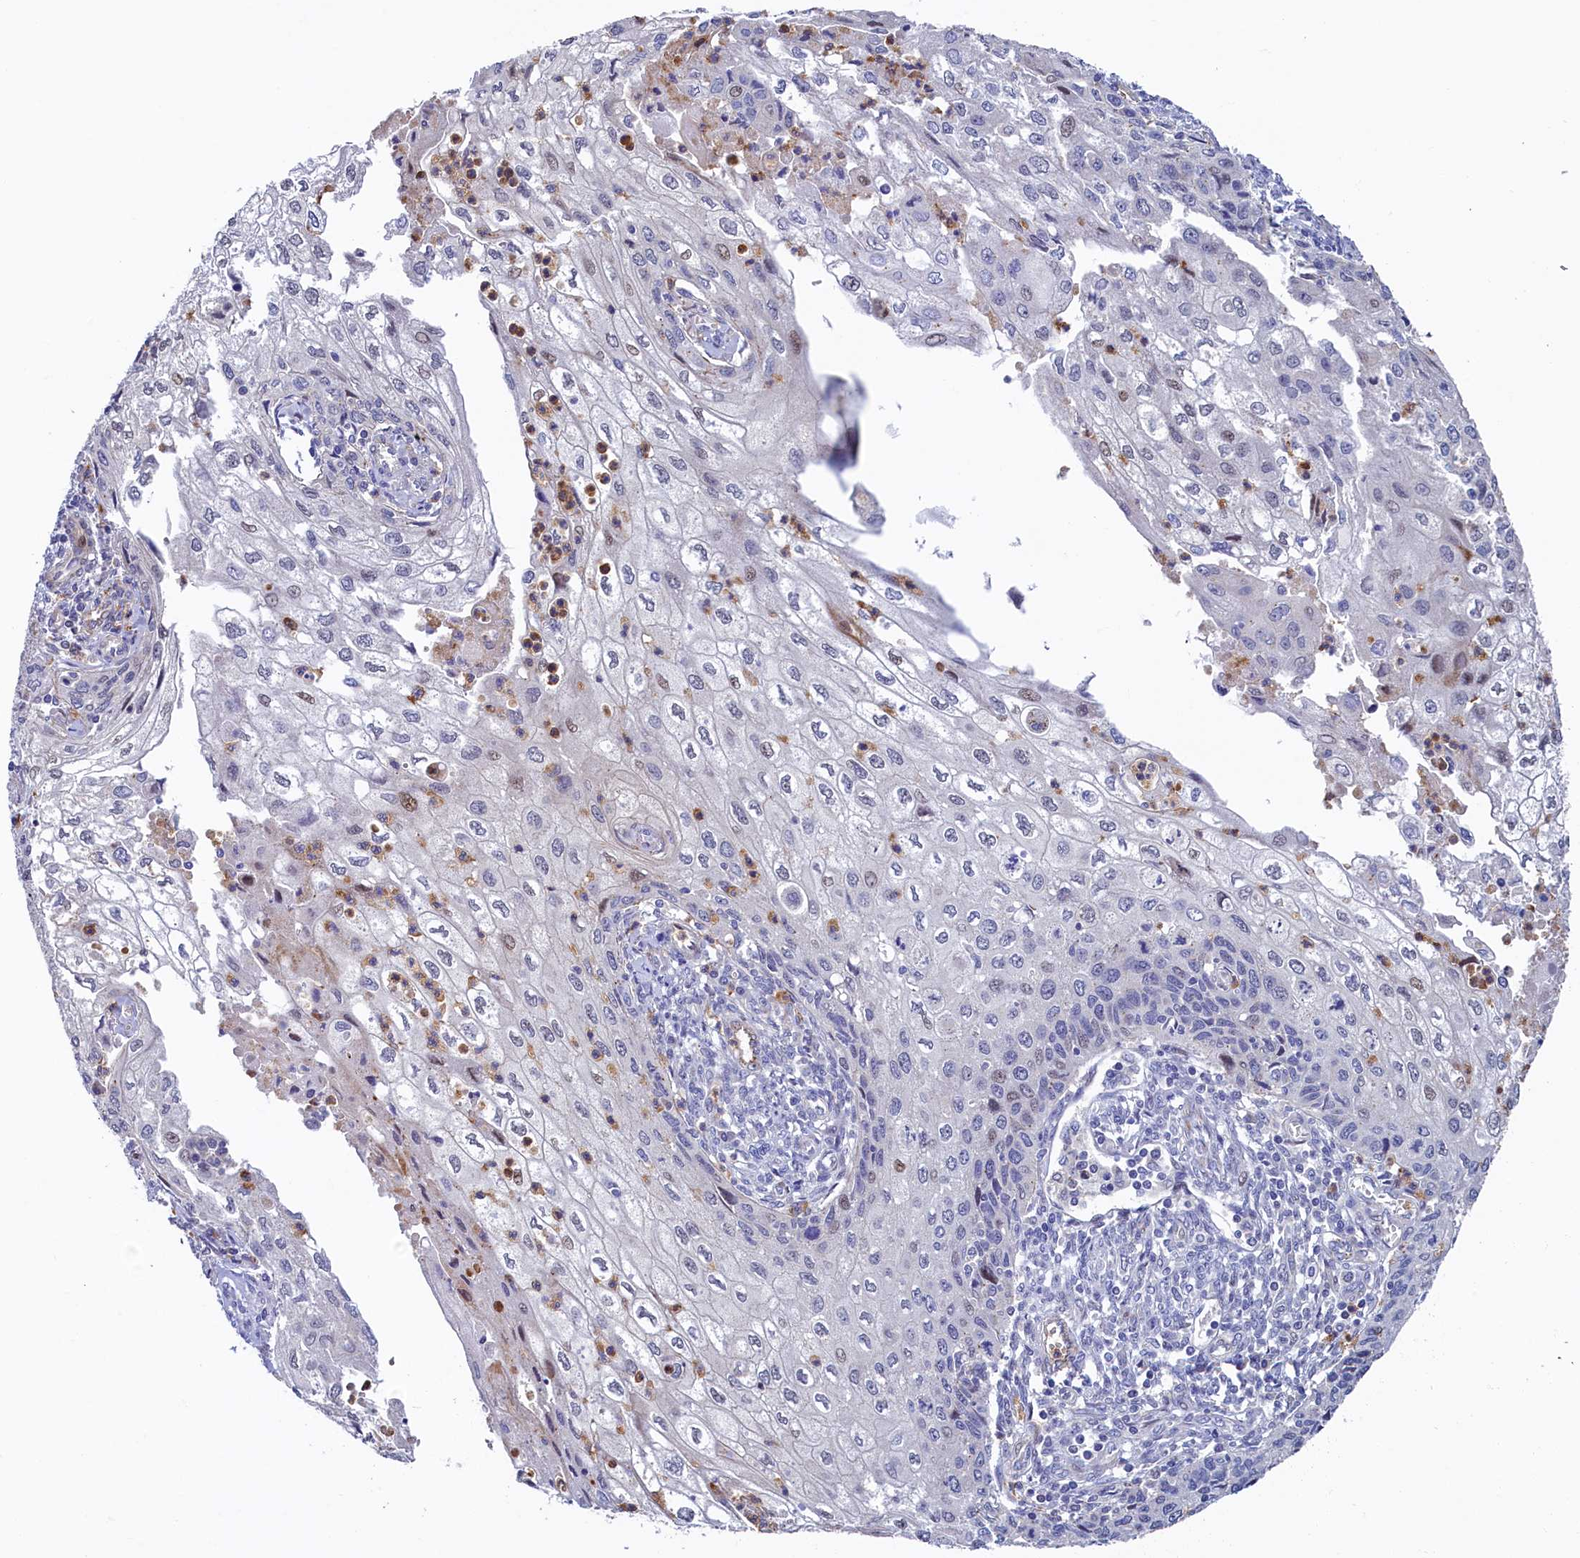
{"staining": {"intensity": "negative", "quantity": "none", "location": "none"}, "tissue": "cervical cancer", "cell_type": "Tumor cells", "image_type": "cancer", "snomed": [{"axis": "morphology", "description": "Squamous cell carcinoma, NOS"}, {"axis": "topography", "description": "Cervix"}], "caption": "Tumor cells show no significant staining in squamous cell carcinoma (cervical).", "gene": "PIK3C3", "patient": {"sex": "female", "age": 67}}